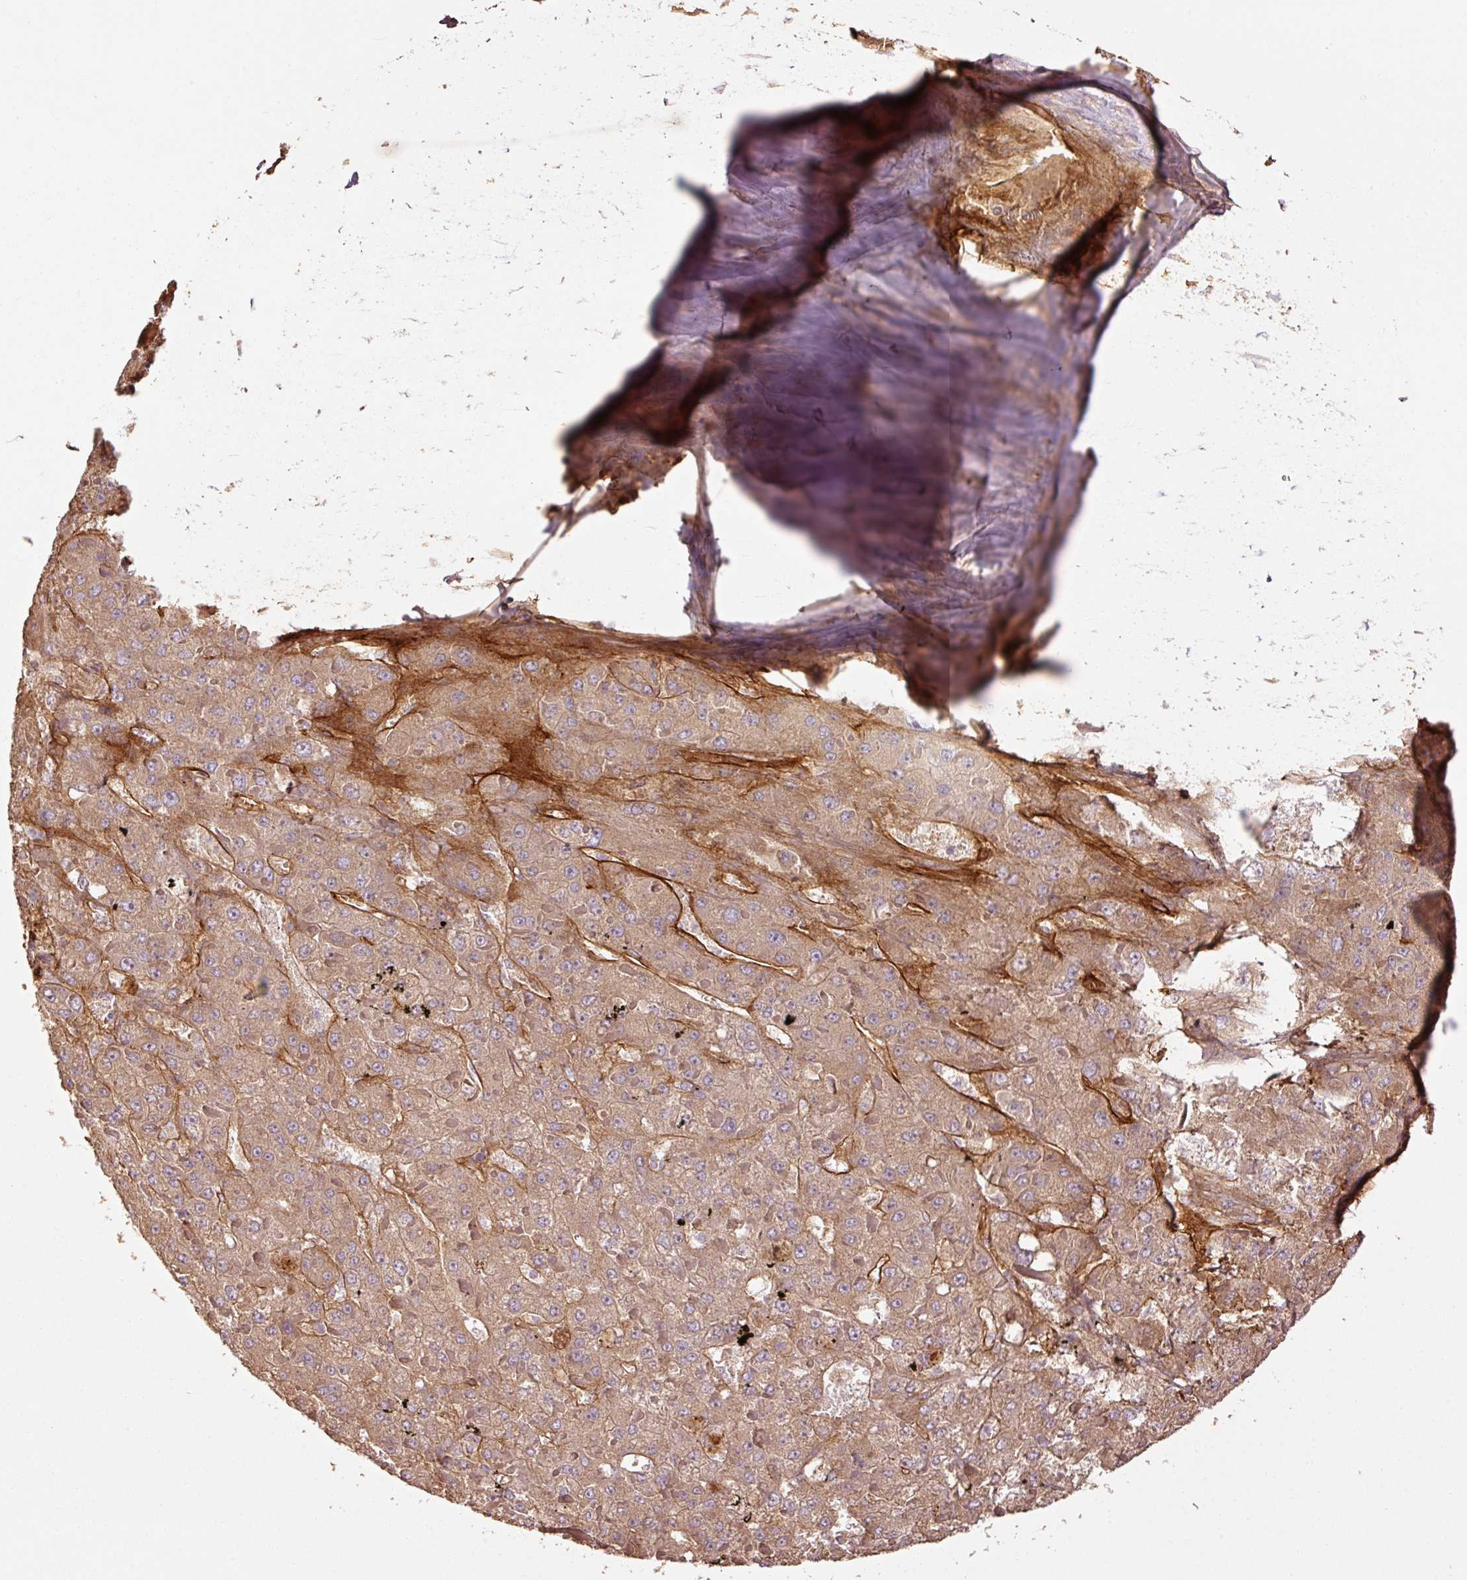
{"staining": {"intensity": "moderate", "quantity": ">75%", "location": "cytoplasmic/membranous"}, "tissue": "liver cancer", "cell_type": "Tumor cells", "image_type": "cancer", "snomed": [{"axis": "morphology", "description": "Carcinoma, Hepatocellular, NOS"}, {"axis": "topography", "description": "Liver"}], "caption": "This is a micrograph of IHC staining of liver cancer (hepatocellular carcinoma), which shows moderate staining in the cytoplasmic/membranous of tumor cells.", "gene": "NID2", "patient": {"sex": "female", "age": 73}}